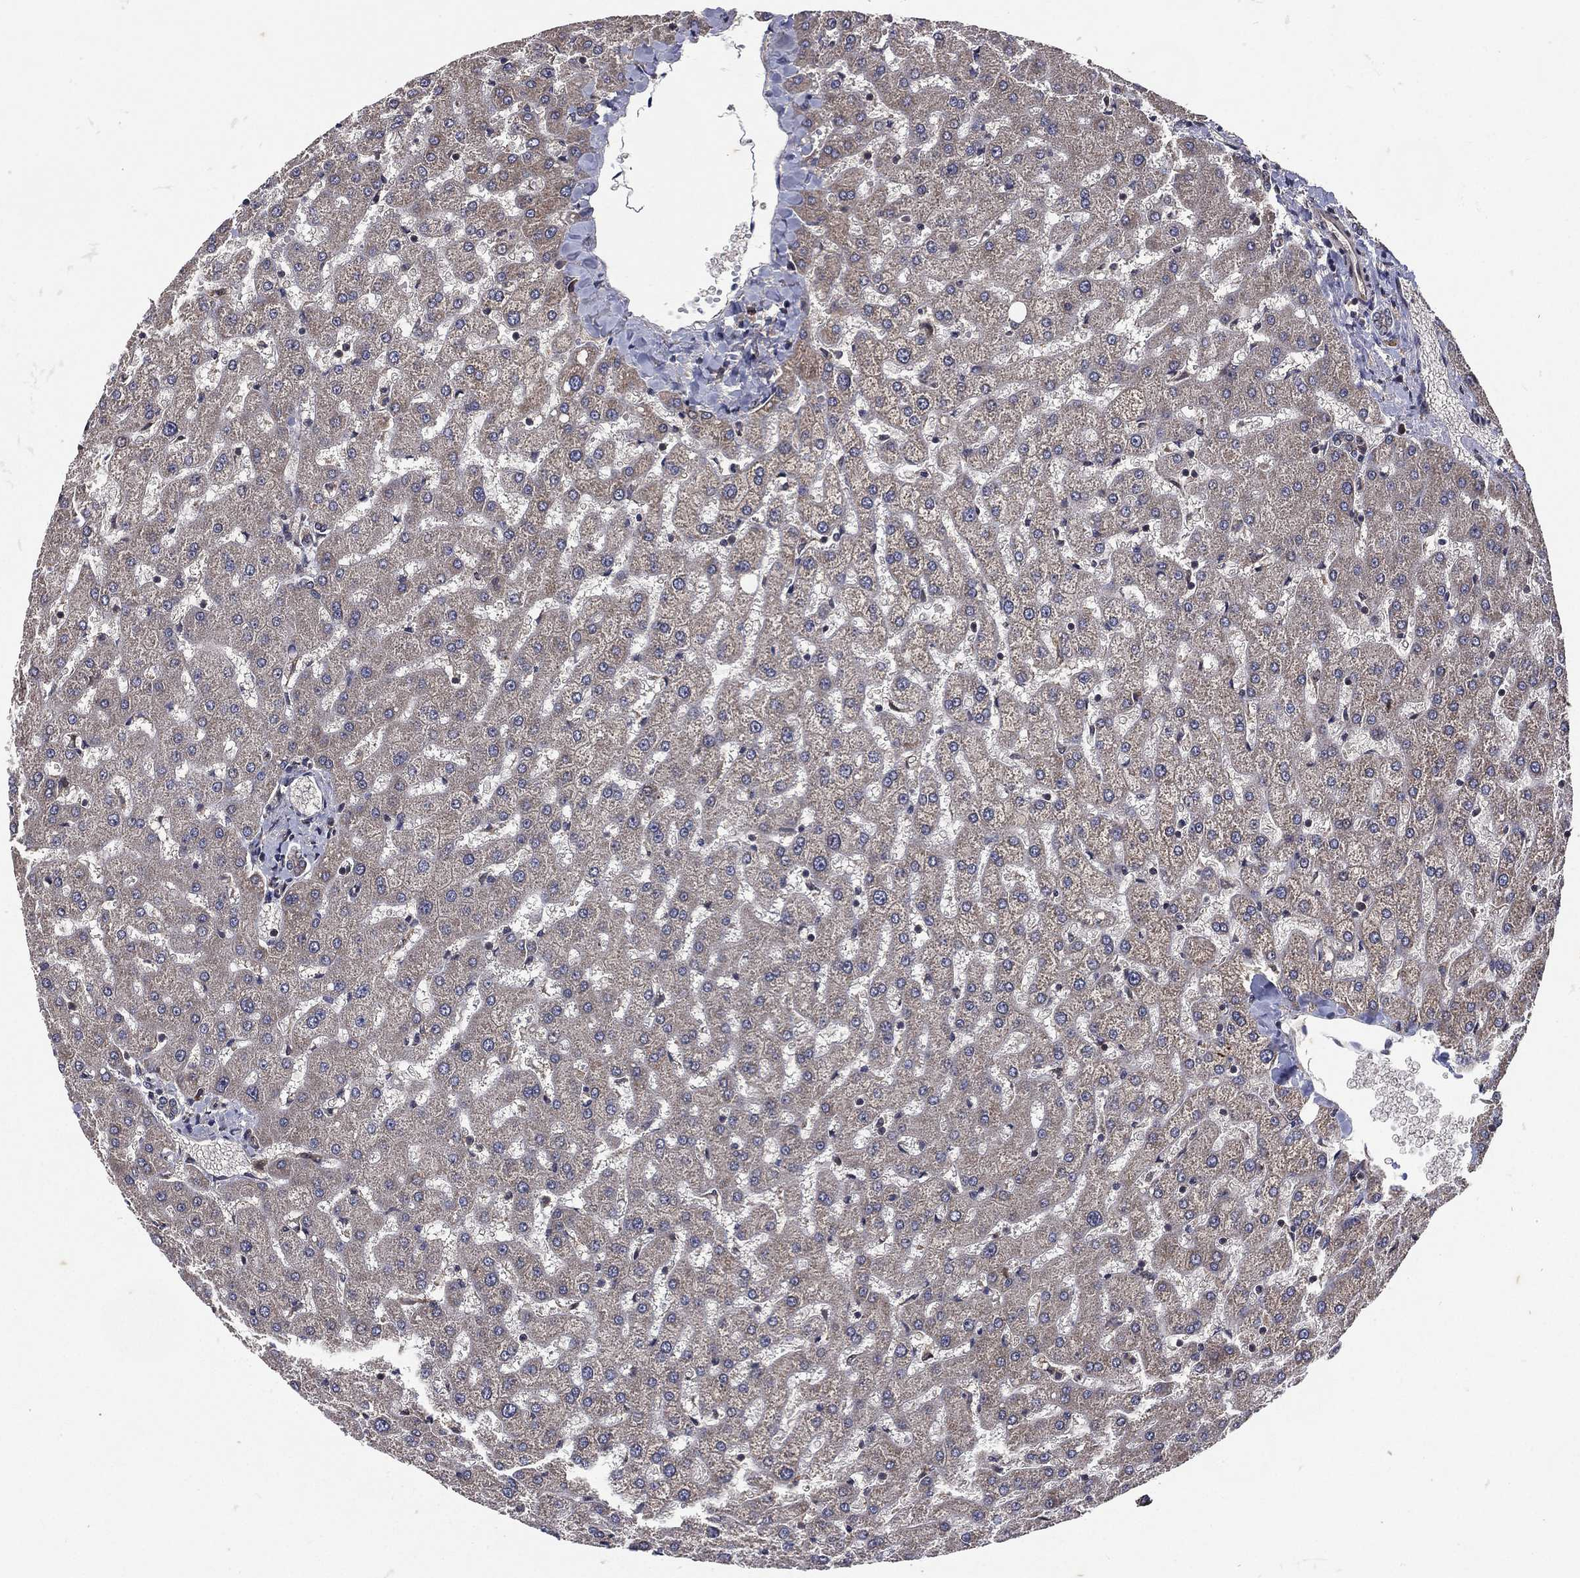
{"staining": {"intensity": "negative", "quantity": "none", "location": "none"}, "tissue": "liver", "cell_type": "Cholangiocytes", "image_type": "normal", "snomed": [{"axis": "morphology", "description": "Normal tissue, NOS"}, {"axis": "topography", "description": "Liver"}], "caption": "This is a histopathology image of IHC staining of normal liver, which shows no expression in cholangiocytes. (DAB IHC visualized using brightfield microscopy, high magnification).", "gene": "RAB11FIP4", "patient": {"sex": "female", "age": 50}}